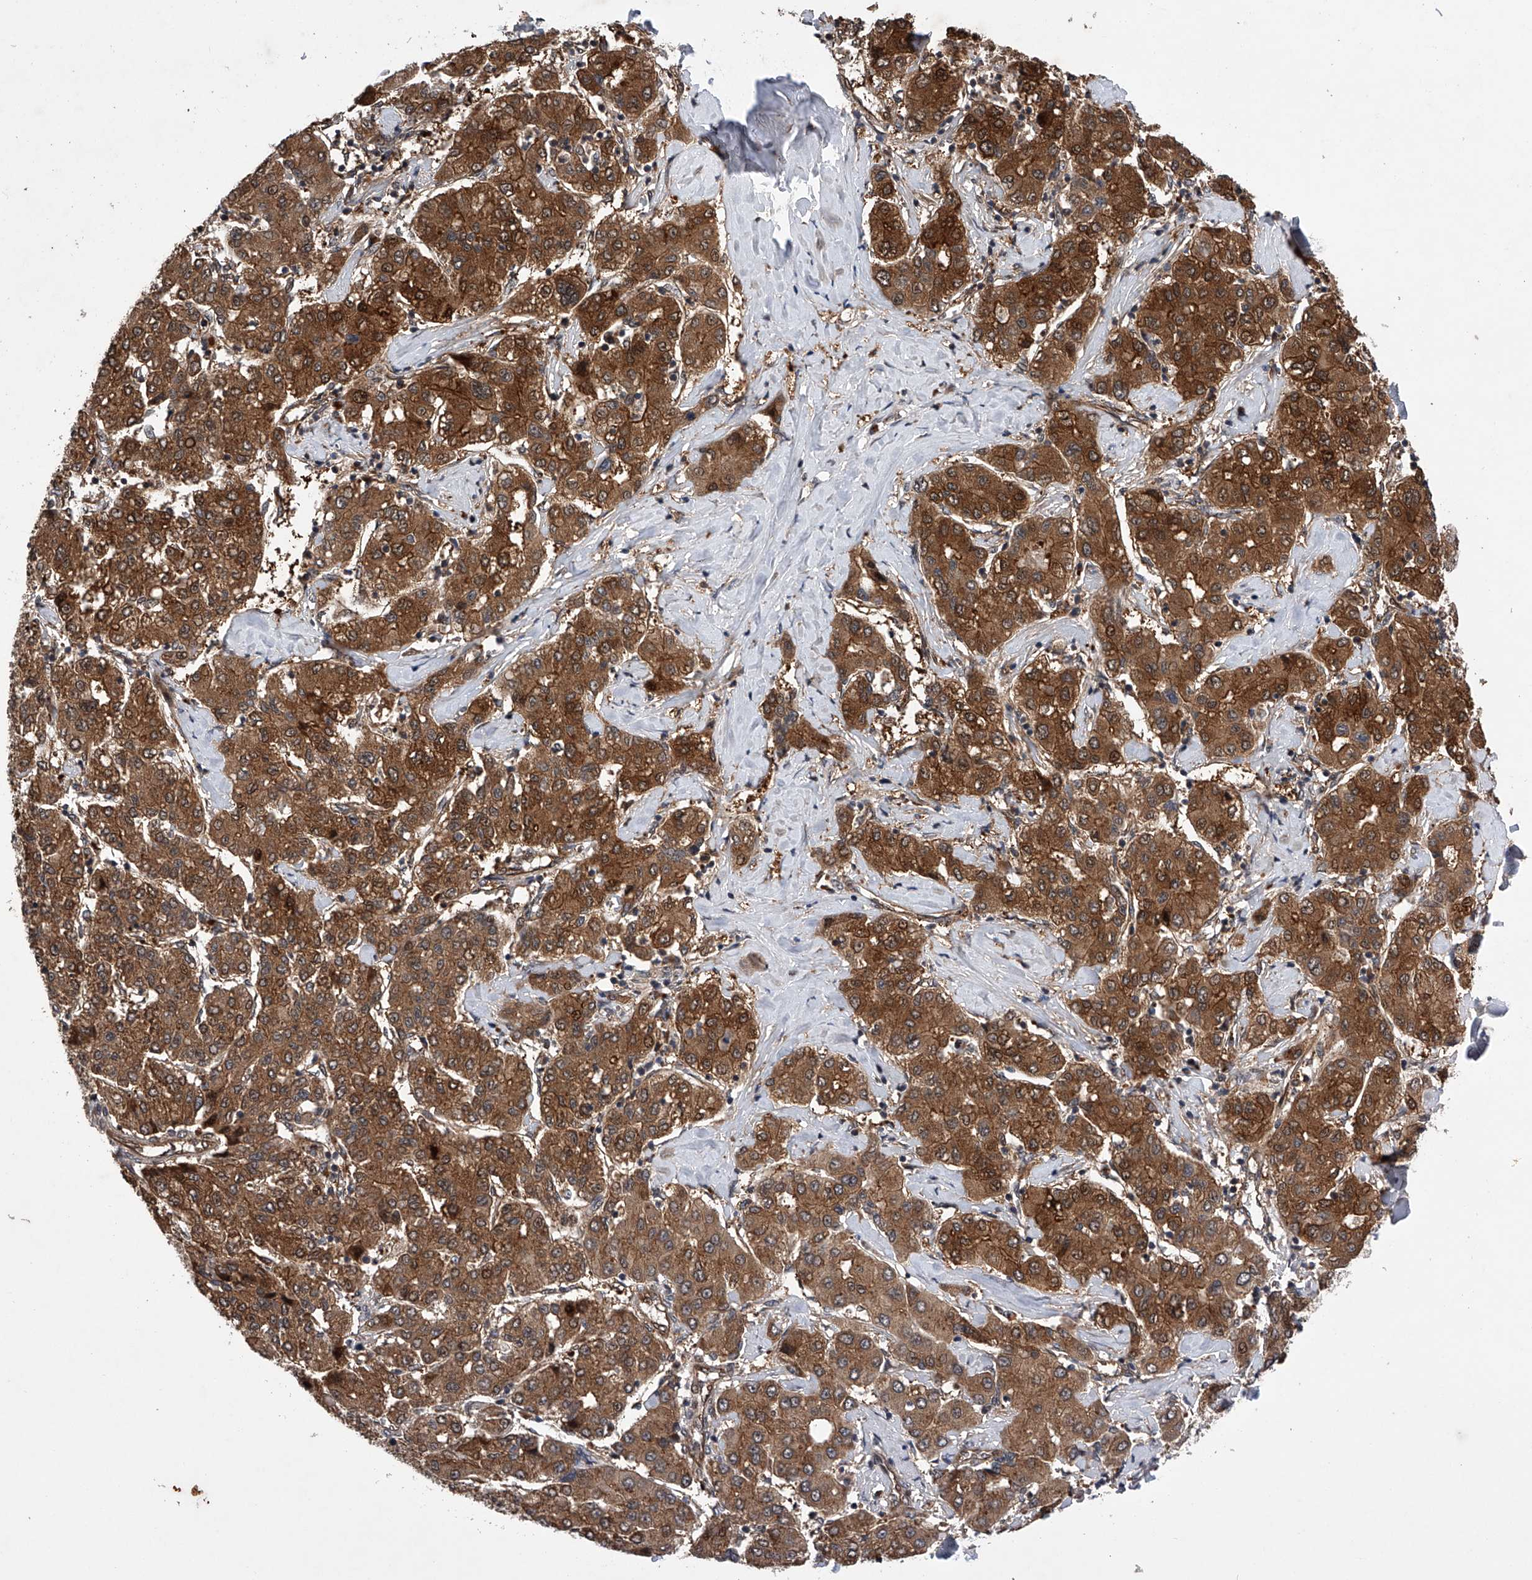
{"staining": {"intensity": "strong", "quantity": ">75%", "location": "cytoplasmic/membranous,nuclear"}, "tissue": "liver cancer", "cell_type": "Tumor cells", "image_type": "cancer", "snomed": [{"axis": "morphology", "description": "Carcinoma, Hepatocellular, NOS"}, {"axis": "topography", "description": "Liver"}], "caption": "Liver cancer (hepatocellular carcinoma) was stained to show a protein in brown. There is high levels of strong cytoplasmic/membranous and nuclear staining in approximately >75% of tumor cells.", "gene": "MAP3K11", "patient": {"sex": "male", "age": 65}}